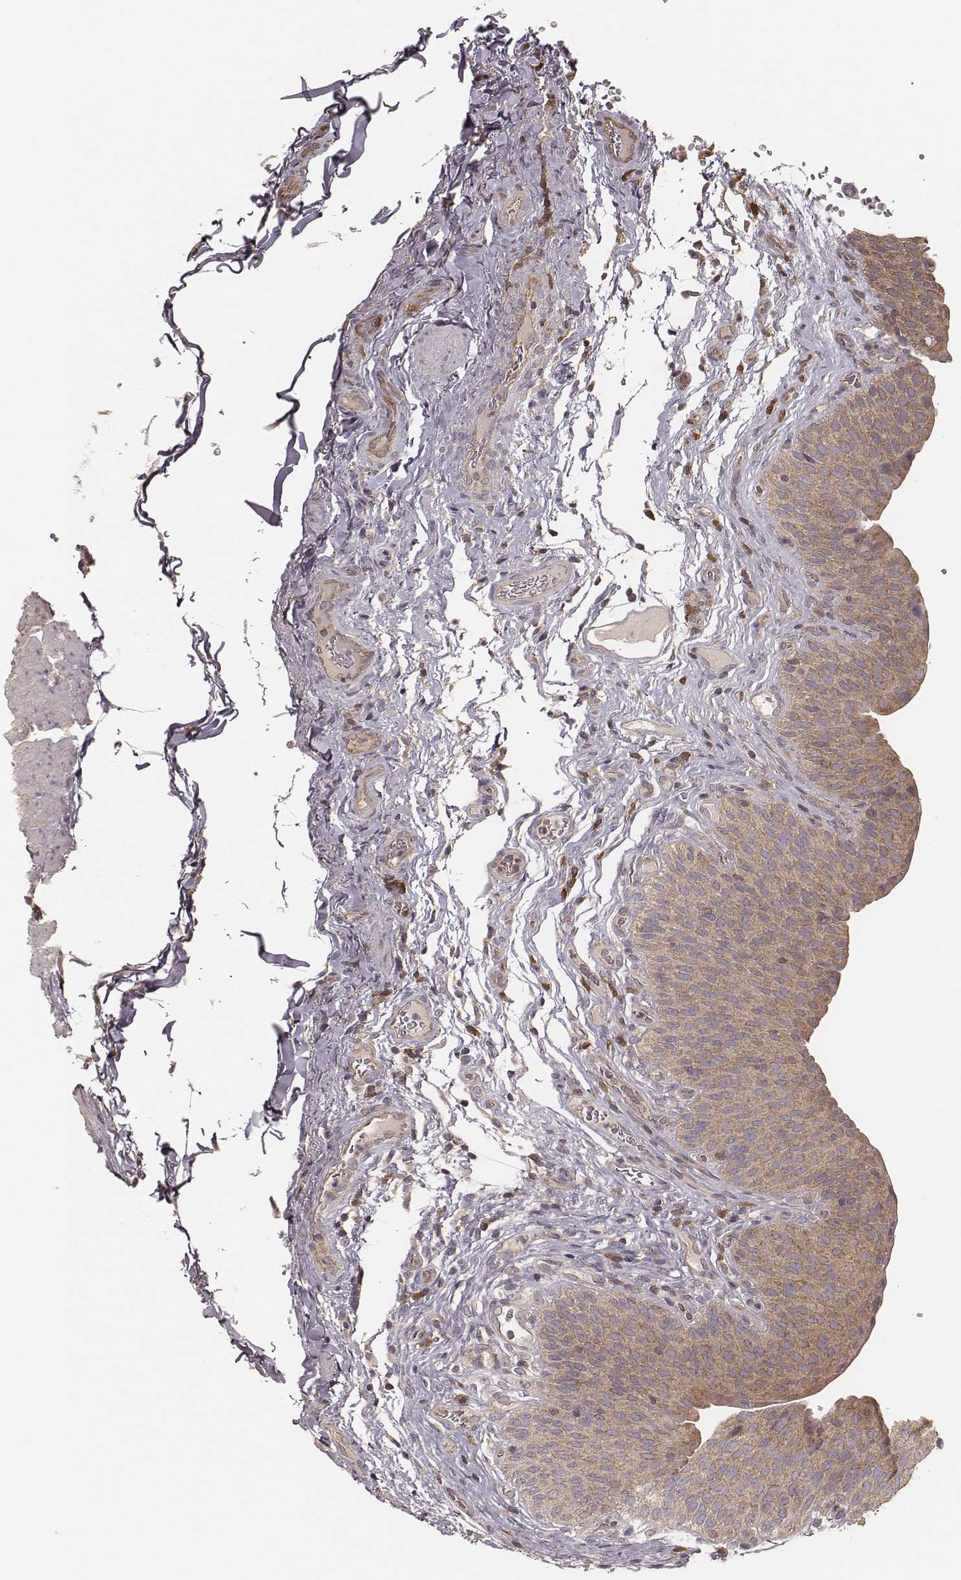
{"staining": {"intensity": "weak", "quantity": ">75%", "location": "cytoplasmic/membranous"}, "tissue": "urinary bladder", "cell_type": "Urothelial cells", "image_type": "normal", "snomed": [{"axis": "morphology", "description": "Normal tissue, NOS"}, {"axis": "topography", "description": "Urinary bladder"}], "caption": "A high-resolution photomicrograph shows IHC staining of benign urinary bladder, which demonstrates weak cytoplasmic/membranous expression in approximately >75% of urothelial cells.", "gene": "CARS1", "patient": {"sex": "male", "age": 66}}